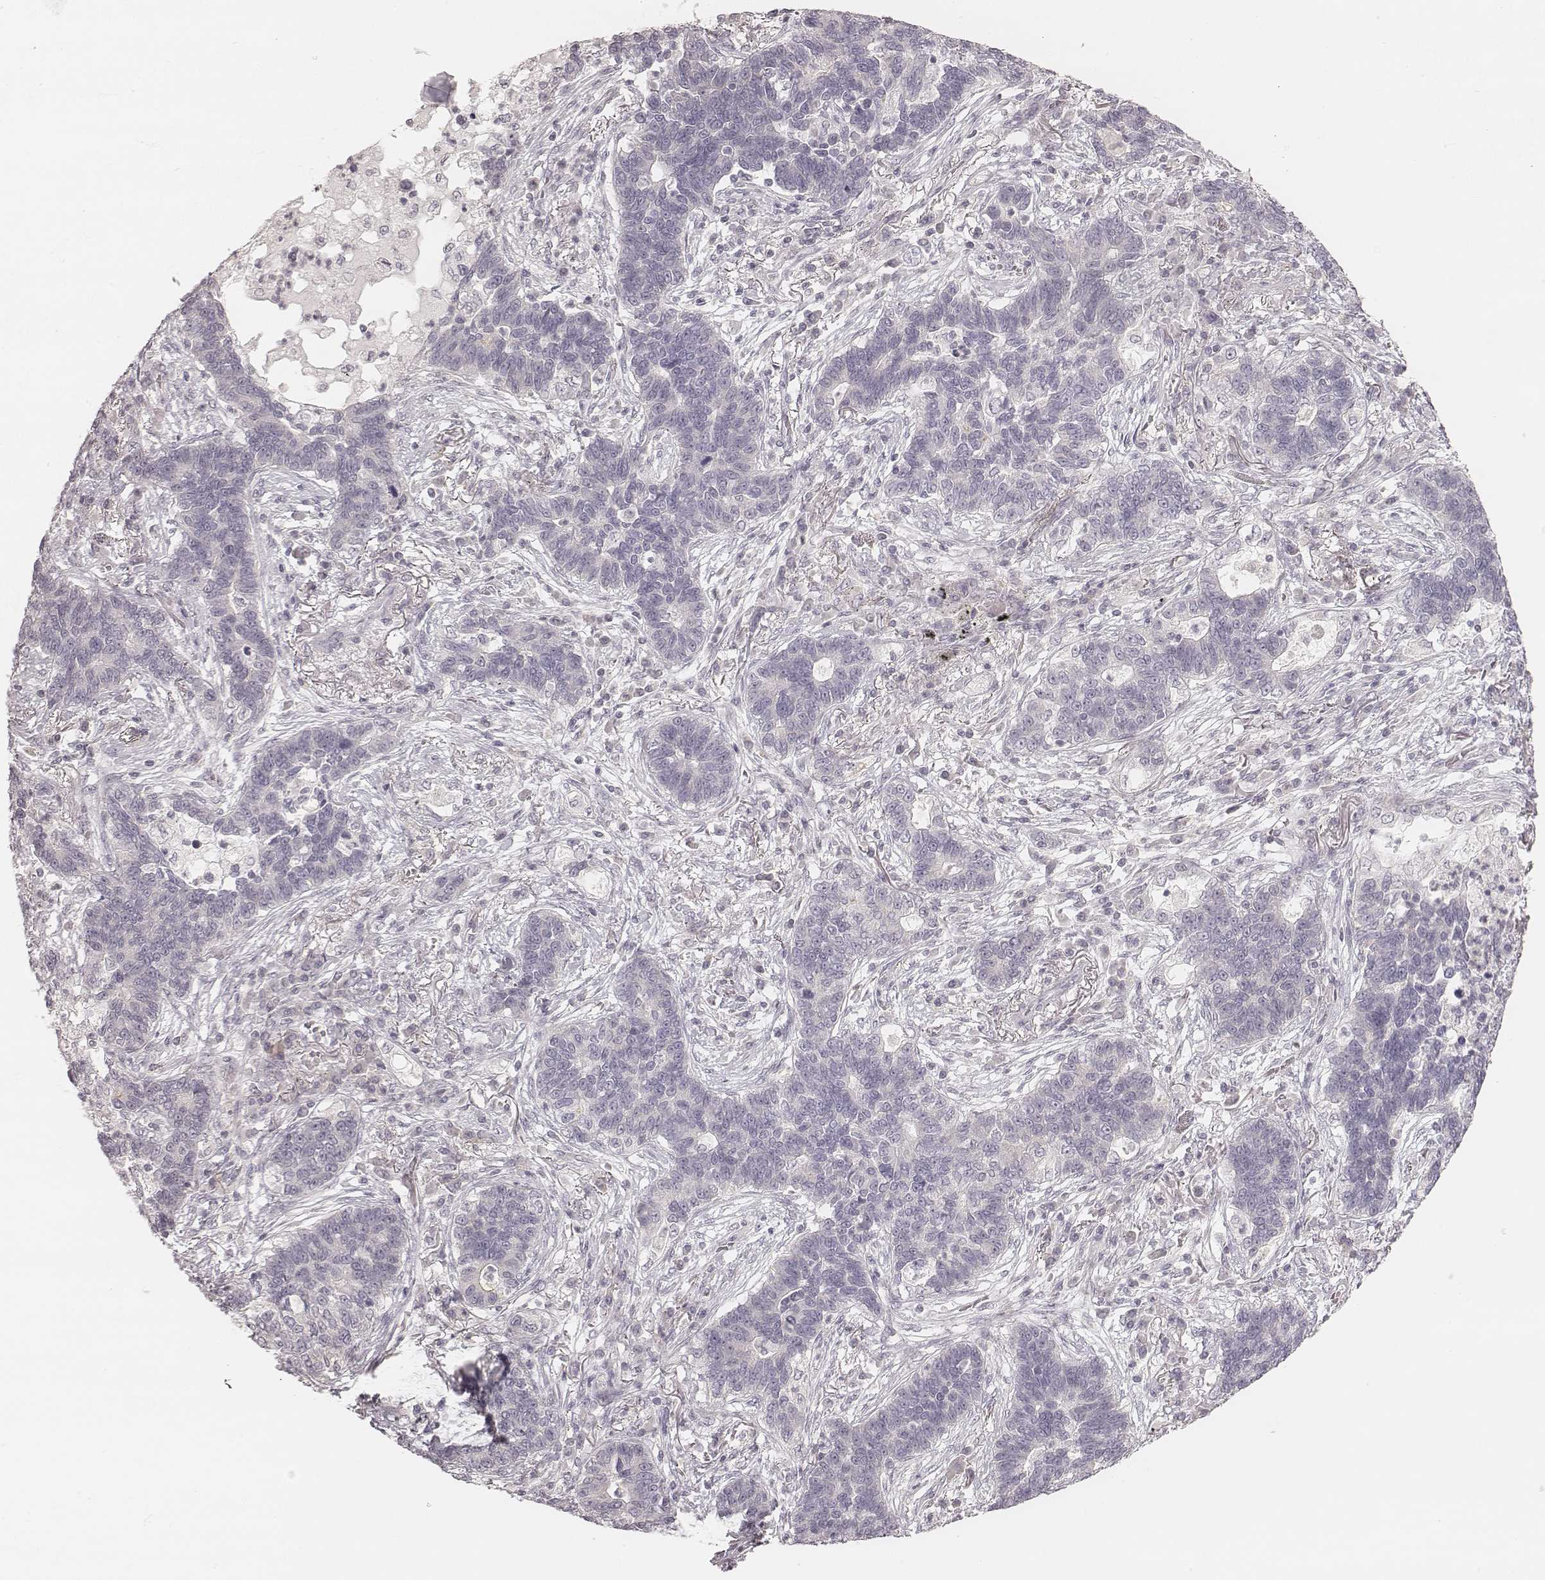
{"staining": {"intensity": "negative", "quantity": "none", "location": "none"}, "tissue": "lung cancer", "cell_type": "Tumor cells", "image_type": "cancer", "snomed": [{"axis": "morphology", "description": "Adenocarcinoma, NOS"}, {"axis": "topography", "description": "Lung"}], "caption": "This is an IHC micrograph of human adenocarcinoma (lung). There is no expression in tumor cells.", "gene": "ACACB", "patient": {"sex": "female", "age": 57}}